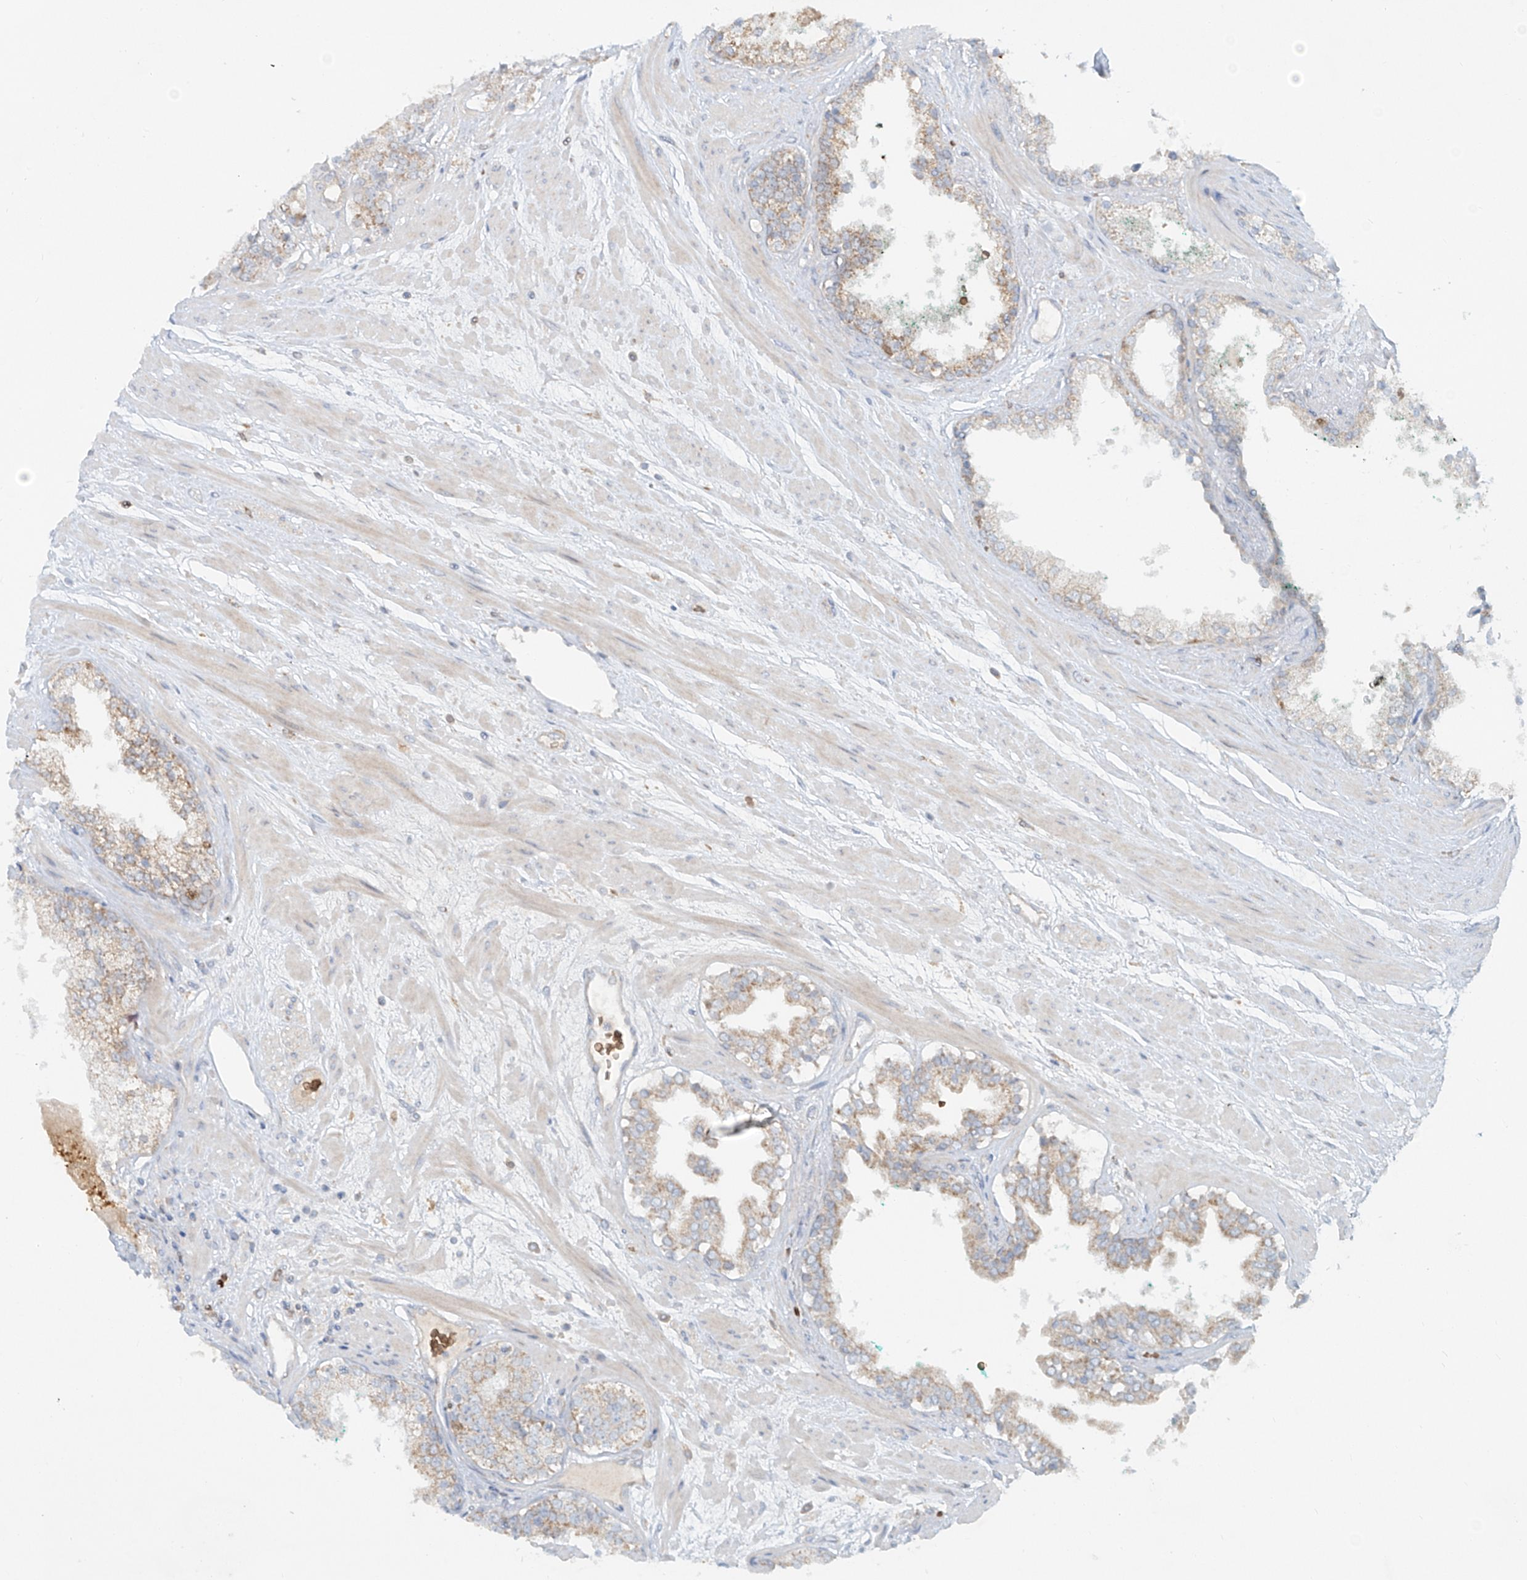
{"staining": {"intensity": "weak", "quantity": "<25%", "location": "cytoplasmic/membranous"}, "tissue": "prostate cancer", "cell_type": "Tumor cells", "image_type": "cancer", "snomed": [{"axis": "morphology", "description": "Adenocarcinoma, High grade"}, {"axis": "topography", "description": "Prostate"}], "caption": "A histopathology image of human prostate cancer (adenocarcinoma (high-grade)) is negative for staining in tumor cells.", "gene": "FGD2", "patient": {"sex": "male", "age": 71}}